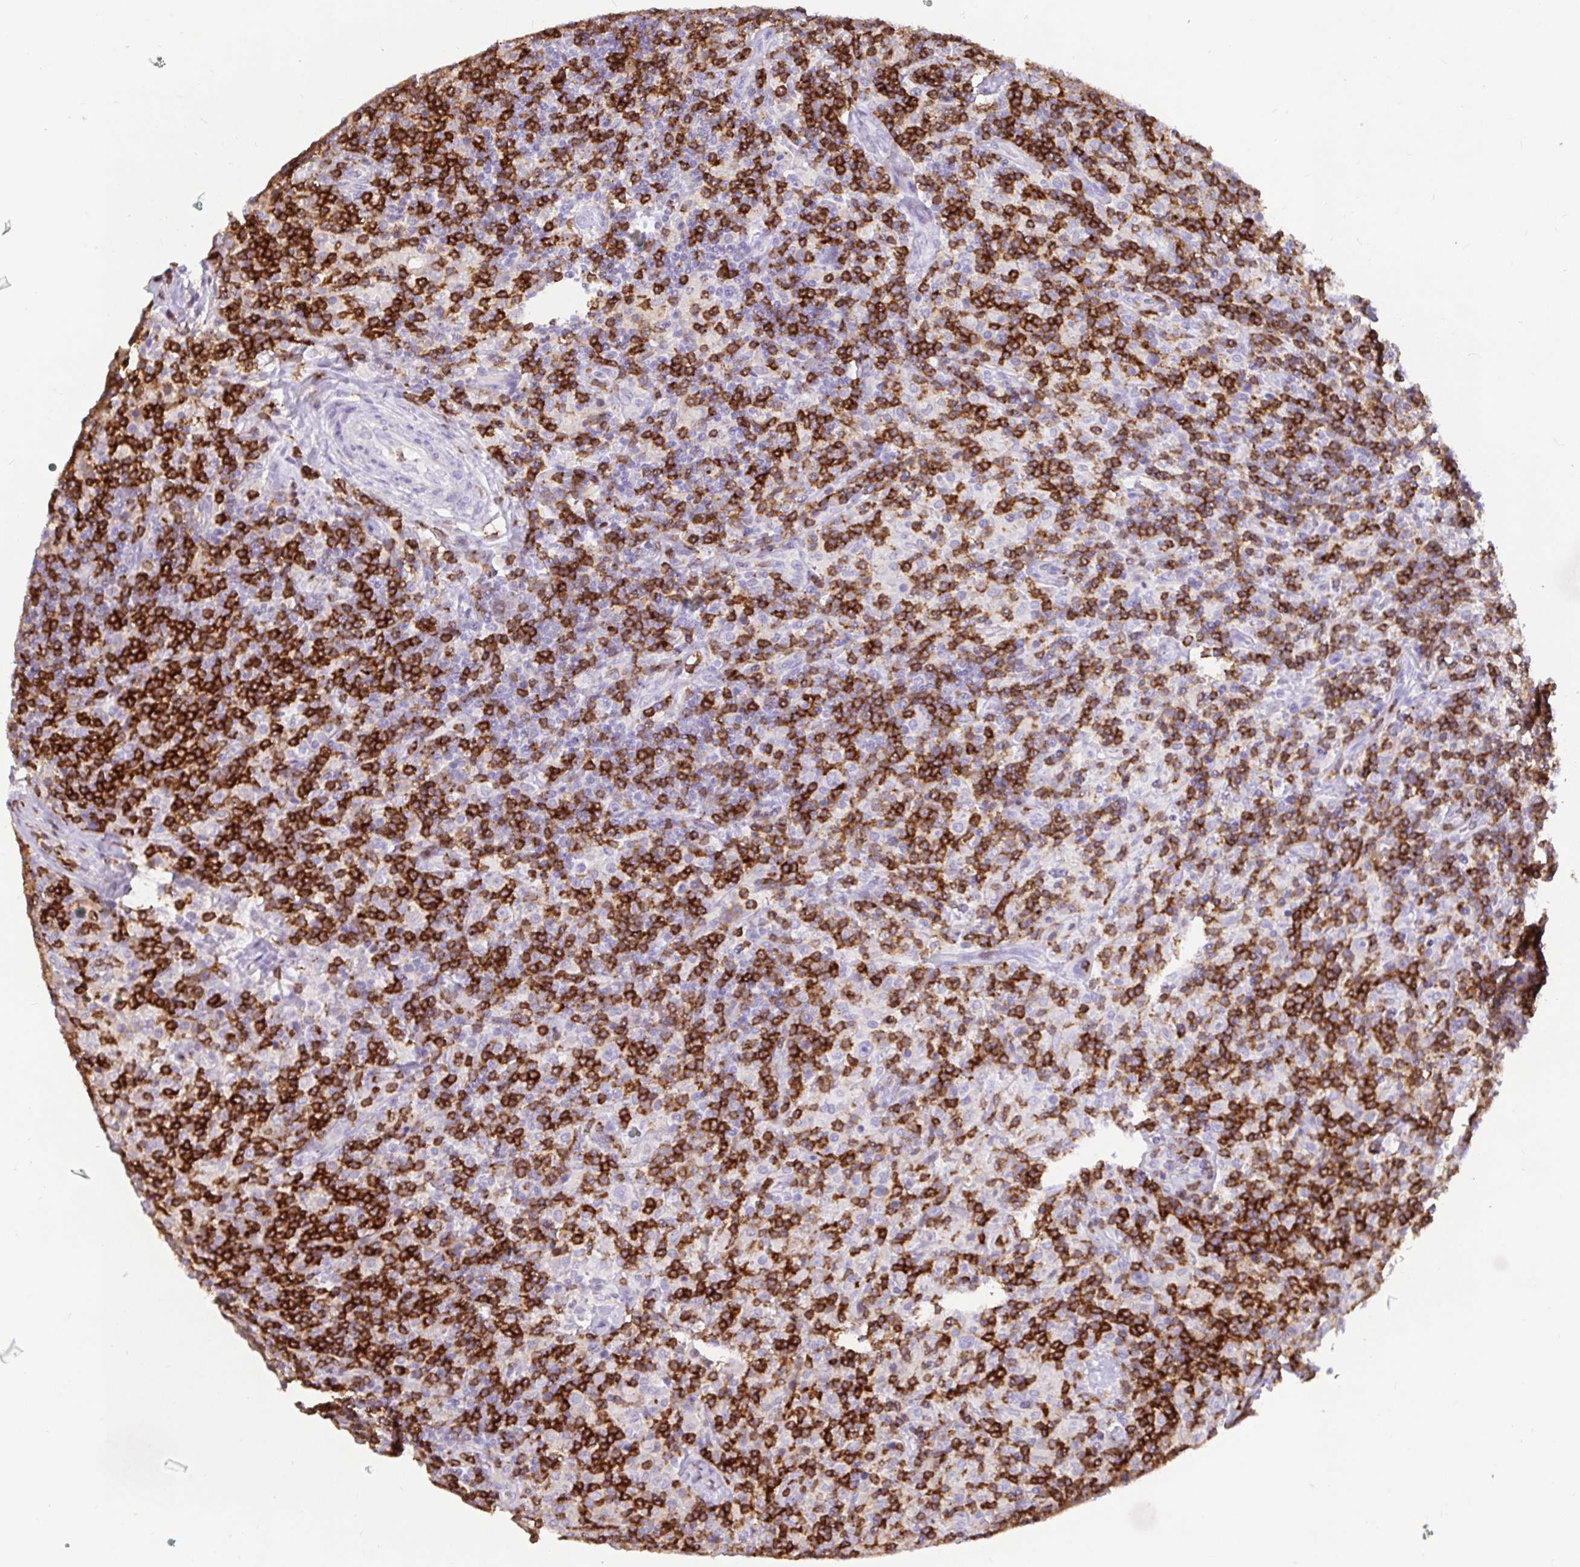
{"staining": {"intensity": "negative", "quantity": "none", "location": "none"}, "tissue": "lymphoma", "cell_type": "Tumor cells", "image_type": "cancer", "snomed": [{"axis": "morphology", "description": "Hodgkin's disease, NOS"}, {"axis": "topography", "description": "Lymph node"}], "caption": "Immunohistochemical staining of lymphoma reveals no significant expression in tumor cells.", "gene": "SKAP1", "patient": {"sex": "male", "age": 70}}